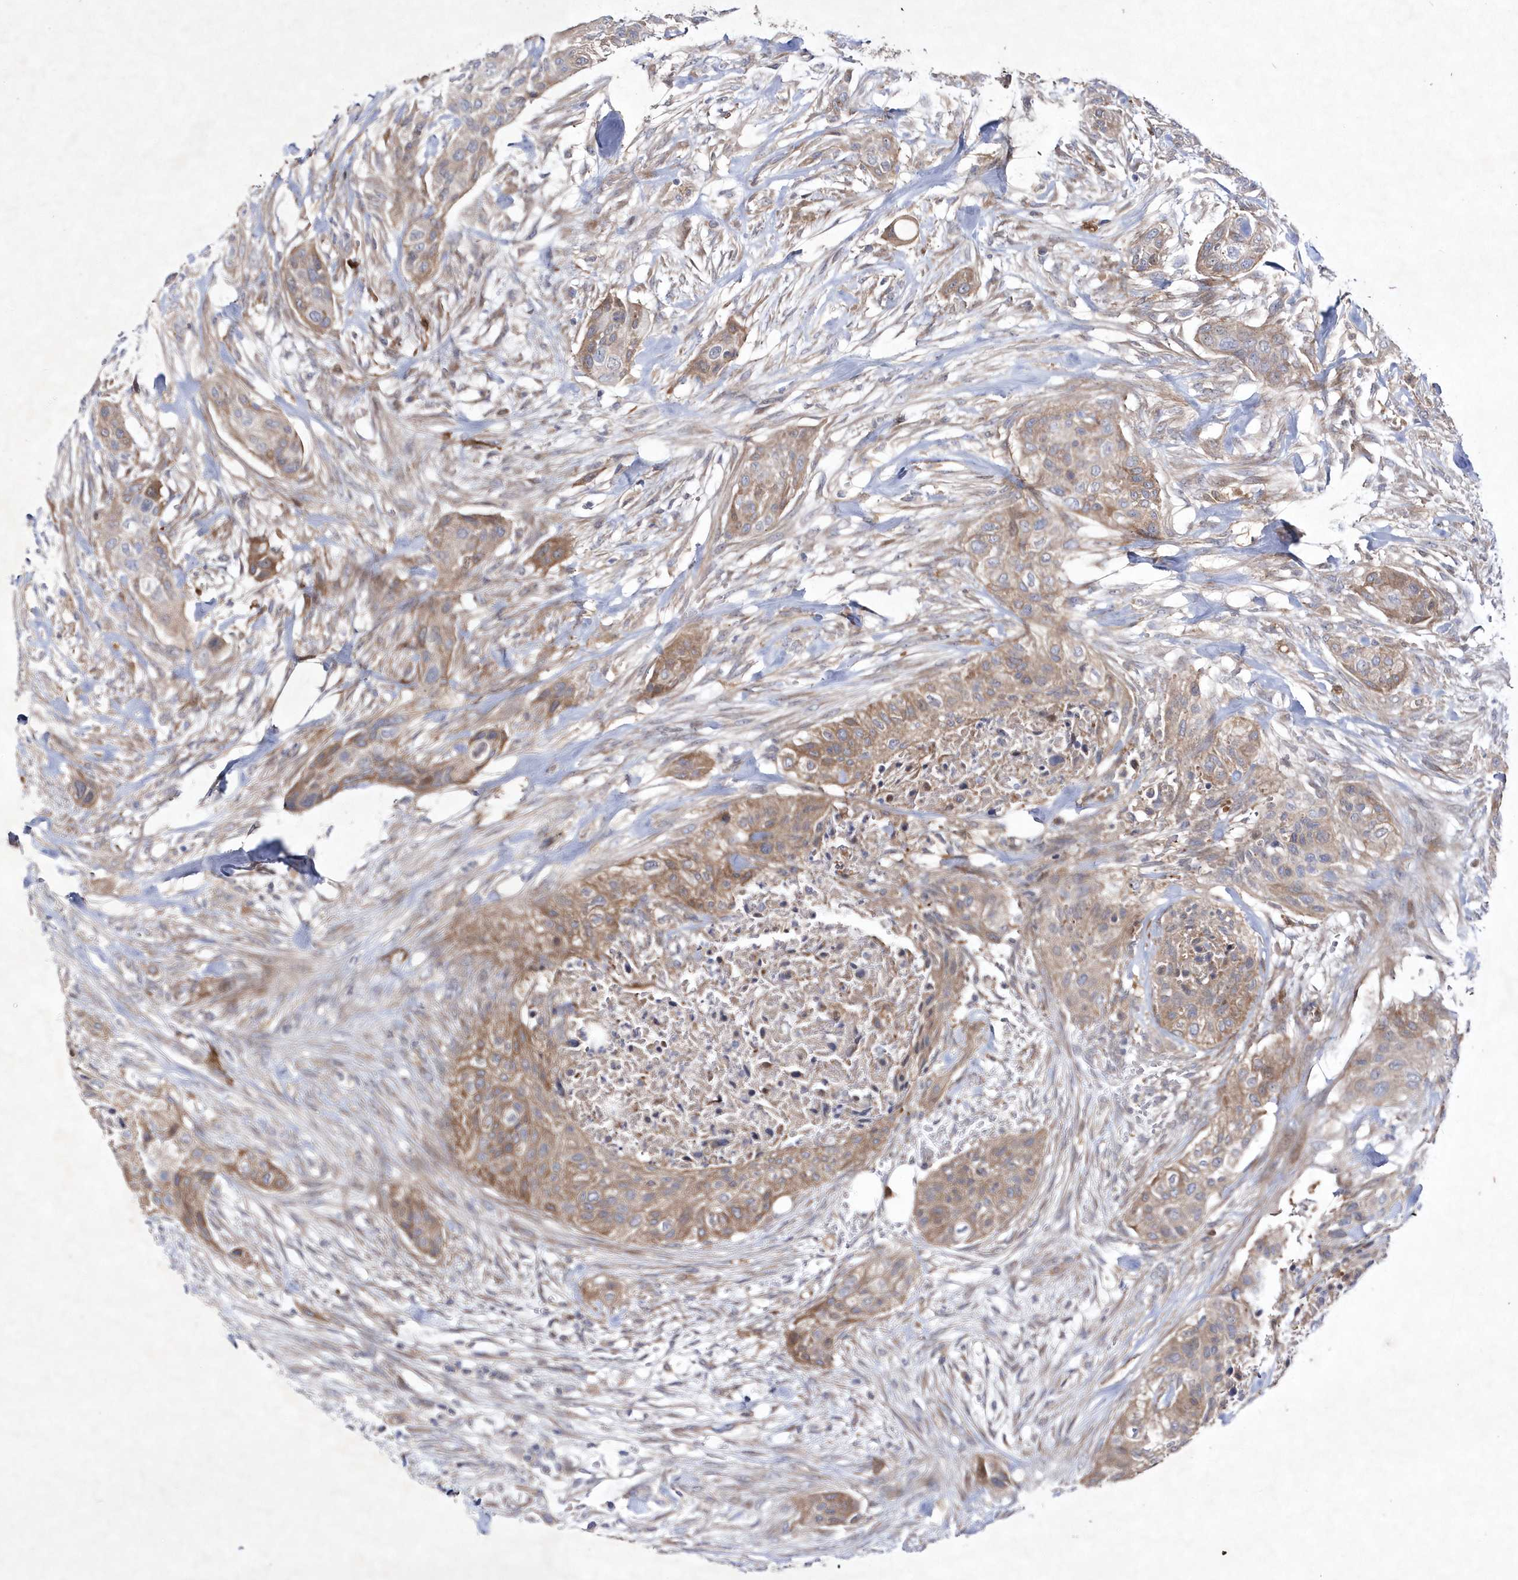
{"staining": {"intensity": "moderate", "quantity": ">75%", "location": "cytoplasmic/membranous"}, "tissue": "urothelial cancer", "cell_type": "Tumor cells", "image_type": "cancer", "snomed": [{"axis": "morphology", "description": "Urothelial carcinoma, High grade"}, {"axis": "topography", "description": "Urinary bladder"}], "caption": "Immunohistochemistry photomicrograph of neoplastic tissue: human urothelial cancer stained using IHC exhibits medium levels of moderate protein expression localized specifically in the cytoplasmic/membranous of tumor cells, appearing as a cytoplasmic/membranous brown color.", "gene": "DSPP", "patient": {"sex": "male", "age": 35}}